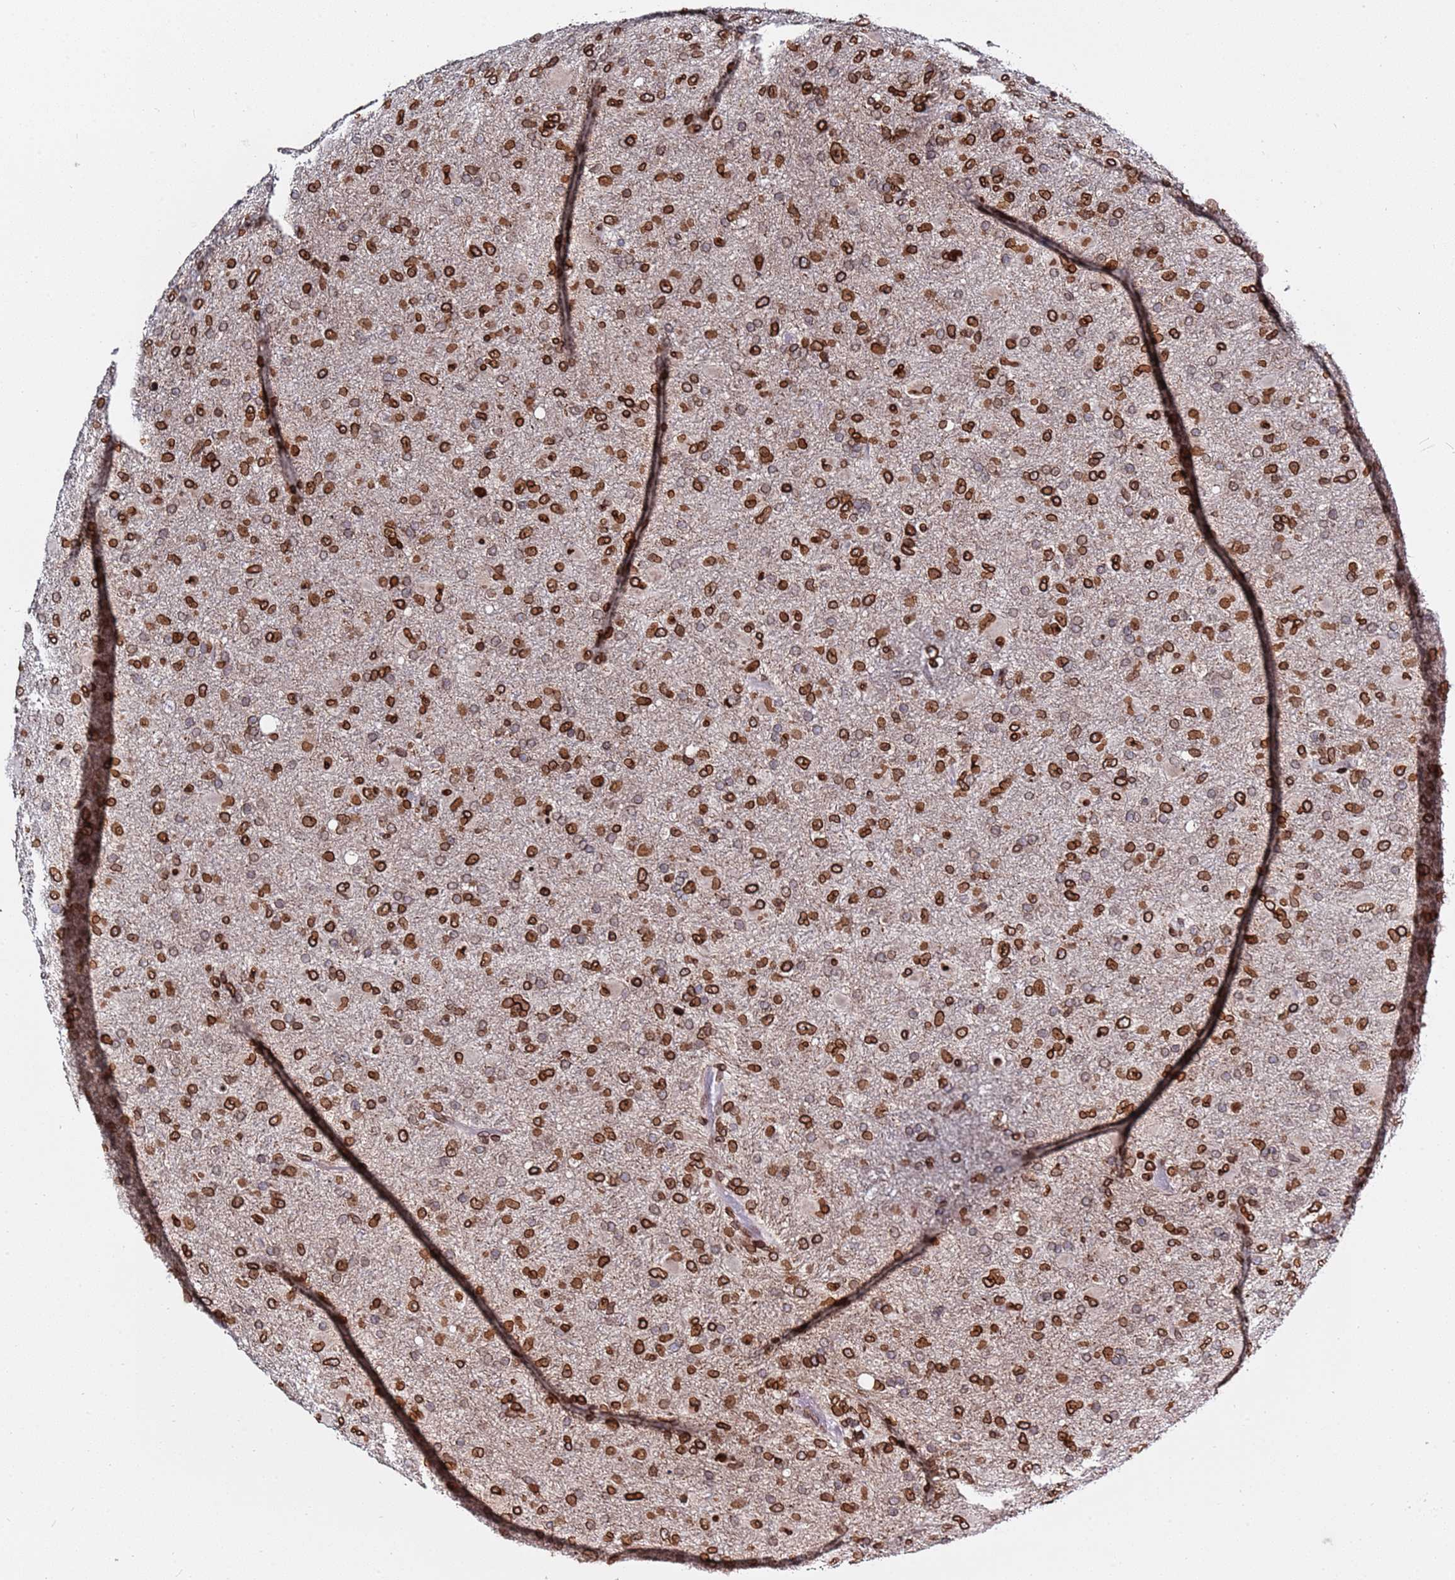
{"staining": {"intensity": "strong", "quantity": ">75%", "location": "cytoplasmic/membranous,nuclear"}, "tissue": "glioma", "cell_type": "Tumor cells", "image_type": "cancer", "snomed": [{"axis": "morphology", "description": "Glioma, malignant, Low grade"}, {"axis": "topography", "description": "Brain"}], "caption": "This is an image of IHC staining of glioma, which shows strong positivity in the cytoplasmic/membranous and nuclear of tumor cells.", "gene": "TOR1AIP1", "patient": {"sex": "male", "age": 65}}